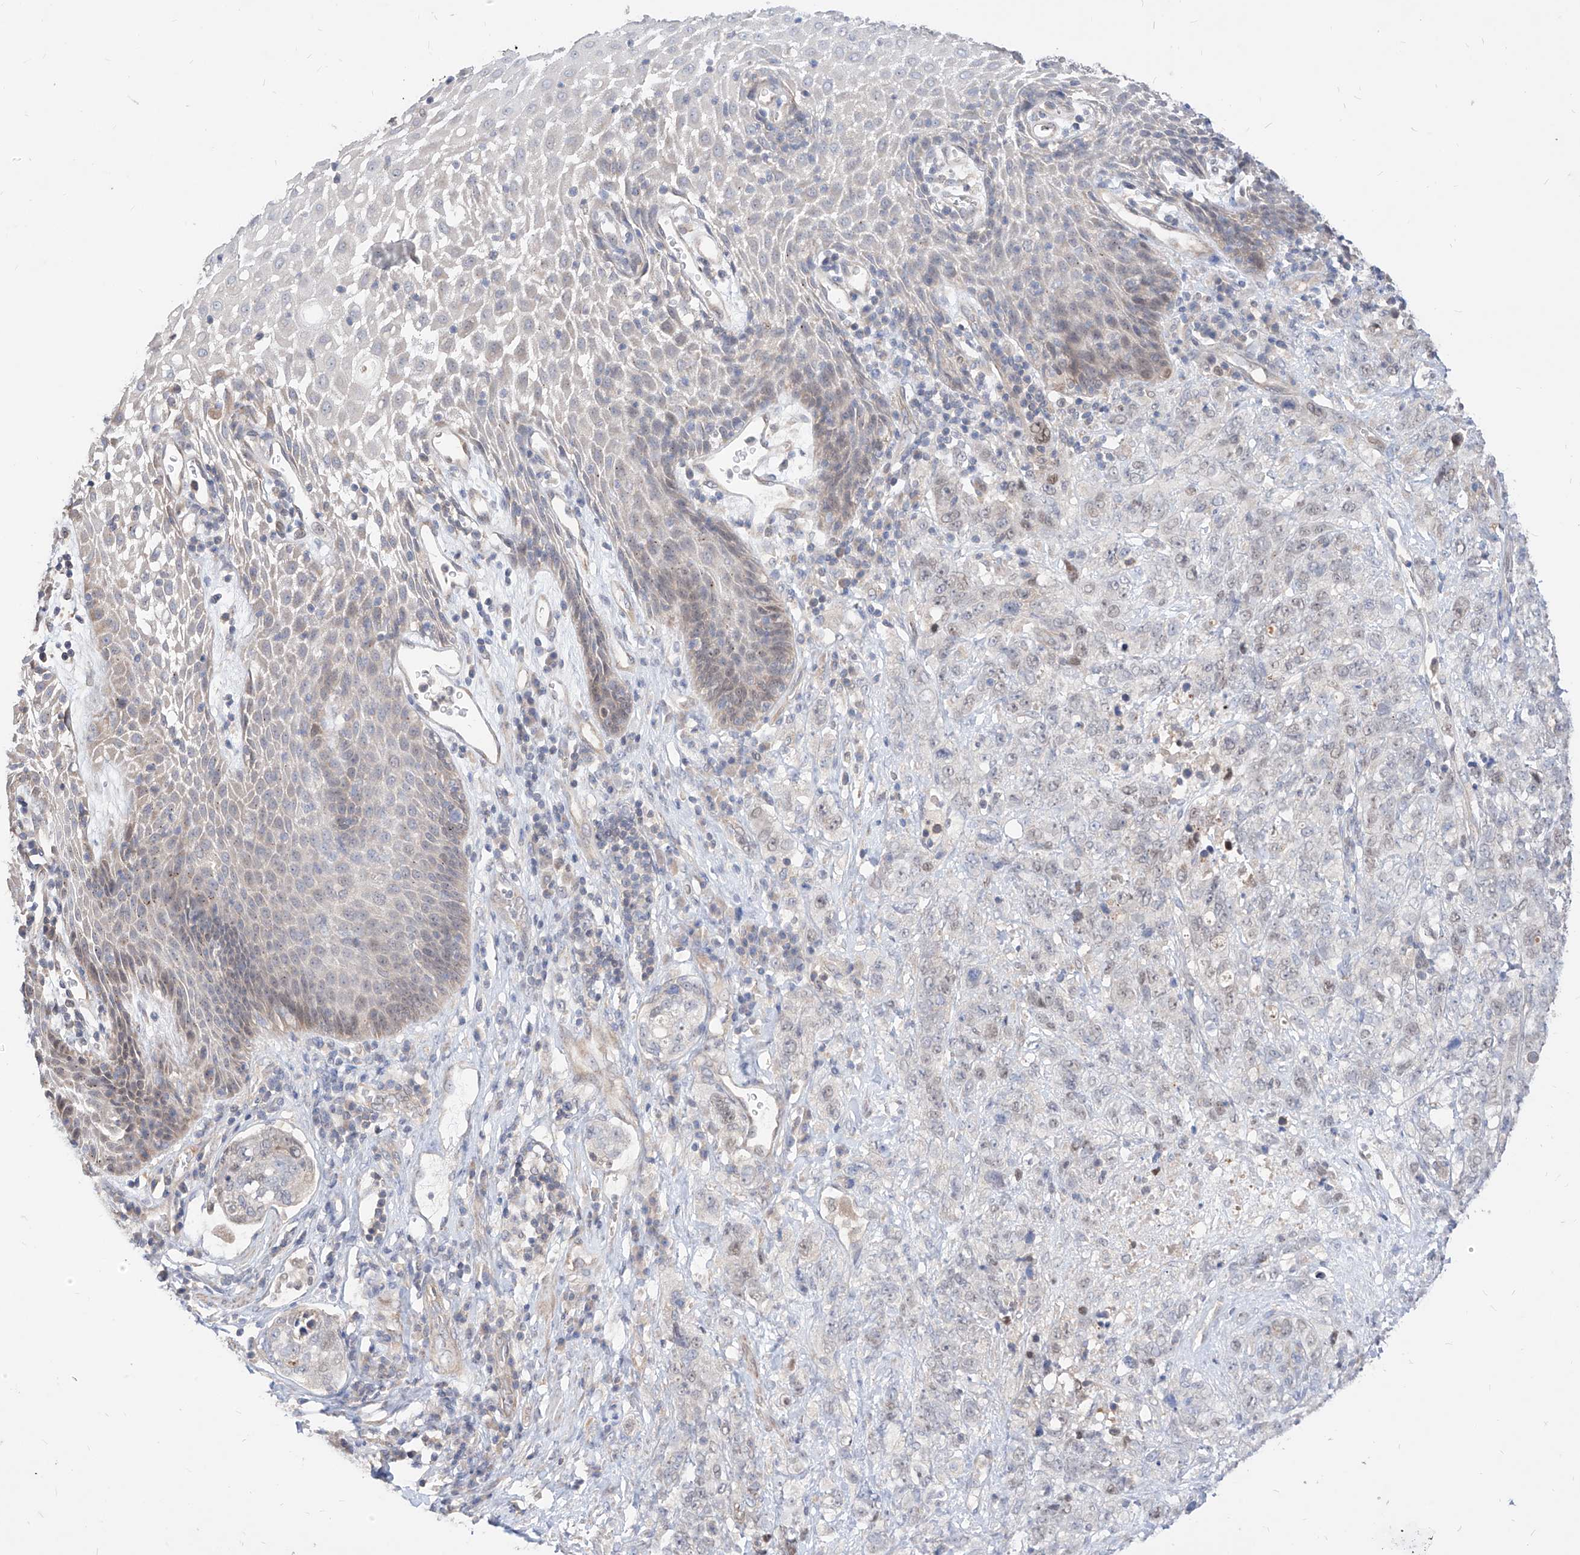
{"staining": {"intensity": "weak", "quantity": "<25%", "location": "nuclear"}, "tissue": "stomach cancer", "cell_type": "Tumor cells", "image_type": "cancer", "snomed": [{"axis": "morphology", "description": "Adenocarcinoma, NOS"}, {"axis": "topography", "description": "Stomach"}], "caption": "Adenocarcinoma (stomach) was stained to show a protein in brown. There is no significant staining in tumor cells.", "gene": "TSNAX", "patient": {"sex": "male", "age": 48}}